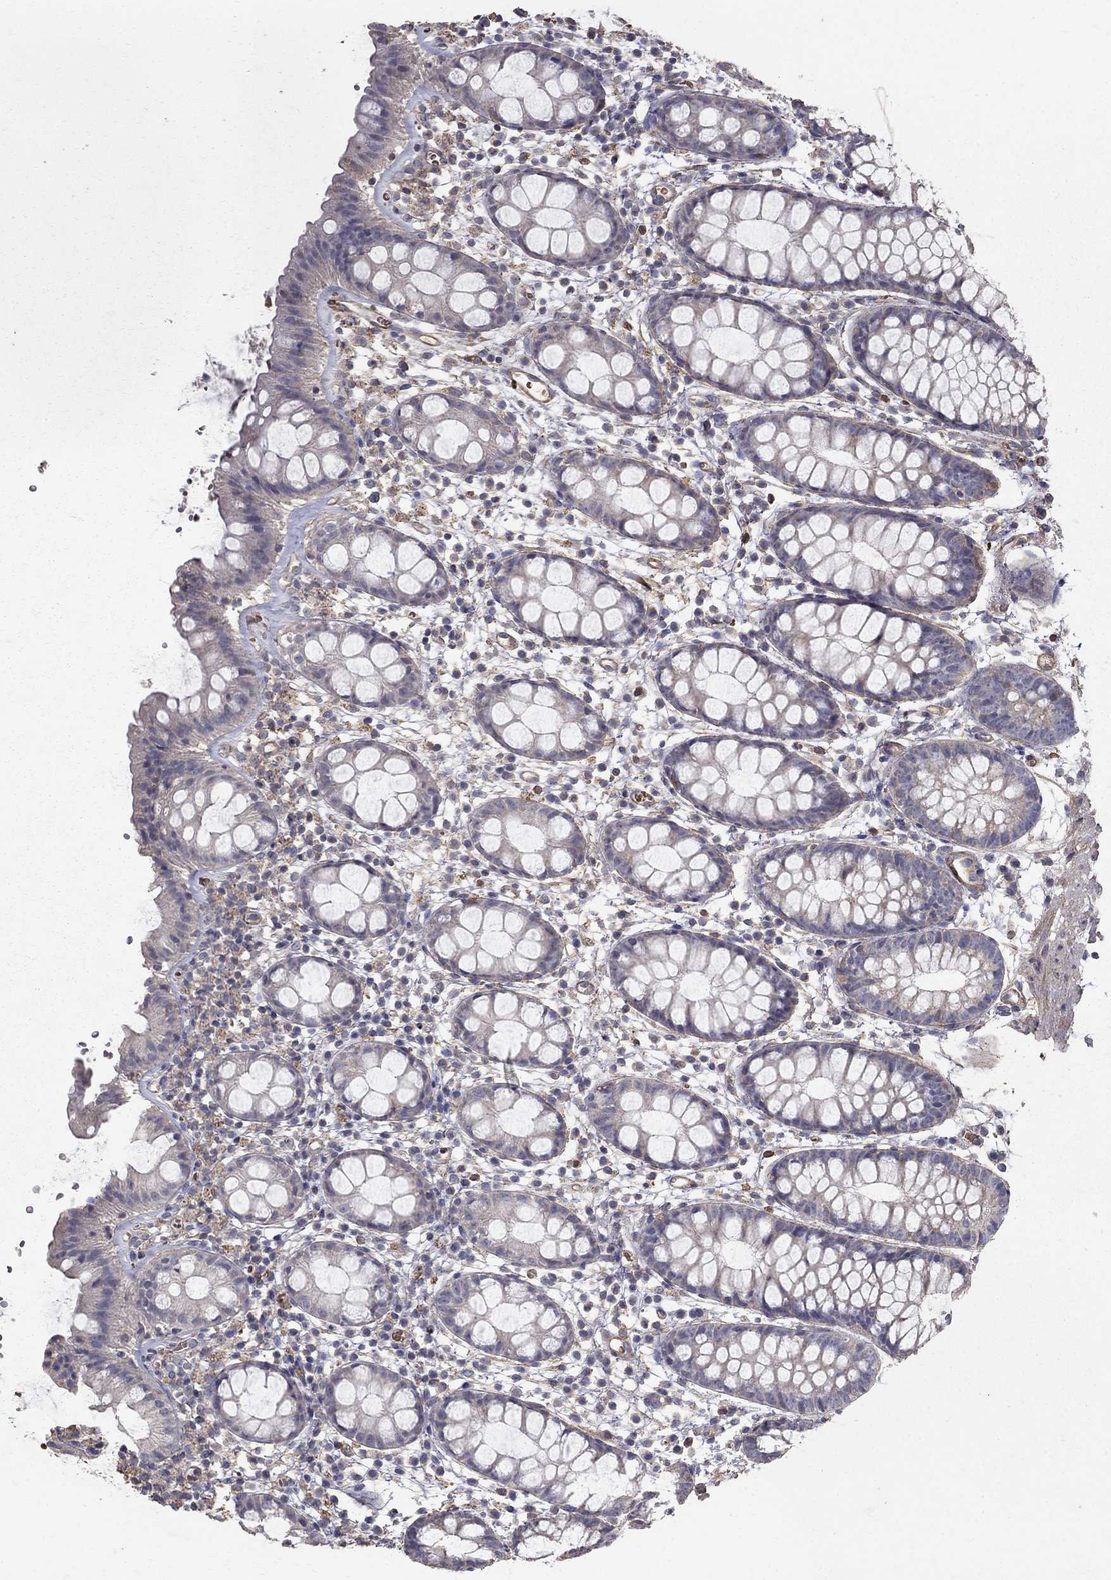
{"staining": {"intensity": "negative", "quantity": "none", "location": "none"}, "tissue": "rectum", "cell_type": "Glandular cells", "image_type": "normal", "snomed": [{"axis": "morphology", "description": "Normal tissue, NOS"}, {"axis": "topography", "description": "Rectum"}], "caption": "The photomicrograph shows no significant expression in glandular cells of rectum. (Brightfield microscopy of DAB (3,3'-diaminobenzidine) immunohistochemistry at high magnification).", "gene": "MPP2", "patient": {"sex": "male", "age": 57}}